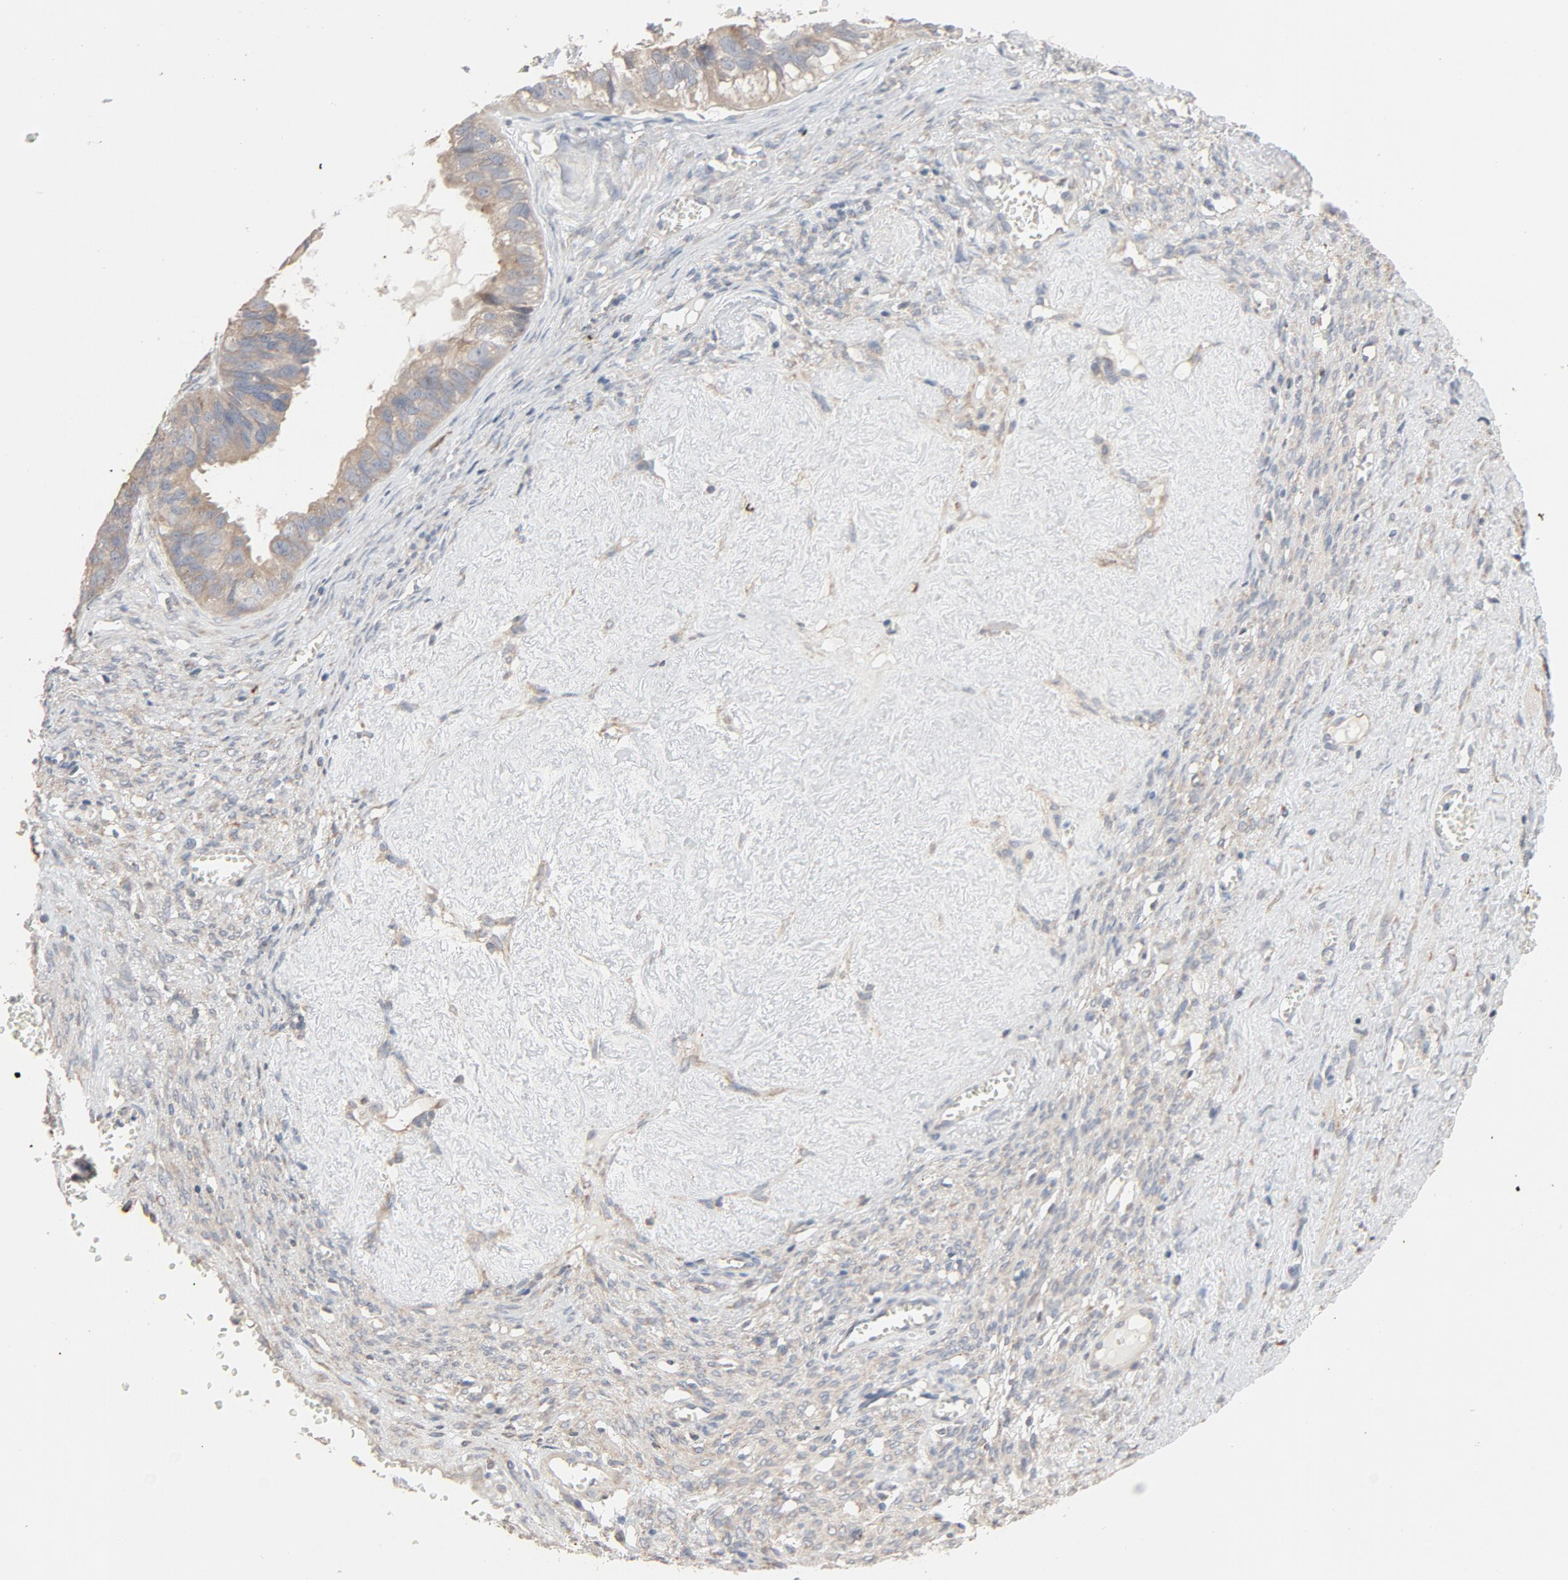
{"staining": {"intensity": "weak", "quantity": ">75%", "location": "cytoplasmic/membranous"}, "tissue": "ovarian cancer", "cell_type": "Tumor cells", "image_type": "cancer", "snomed": [{"axis": "morphology", "description": "Carcinoma, endometroid"}, {"axis": "topography", "description": "Ovary"}], "caption": "Immunohistochemical staining of human endometroid carcinoma (ovarian) demonstrates weak cytoplasmic/membranous protein positivity in approximately >75% of tumor cells.", "gene": "TLR4", "patient": {"sex": "female", "age": 85}}